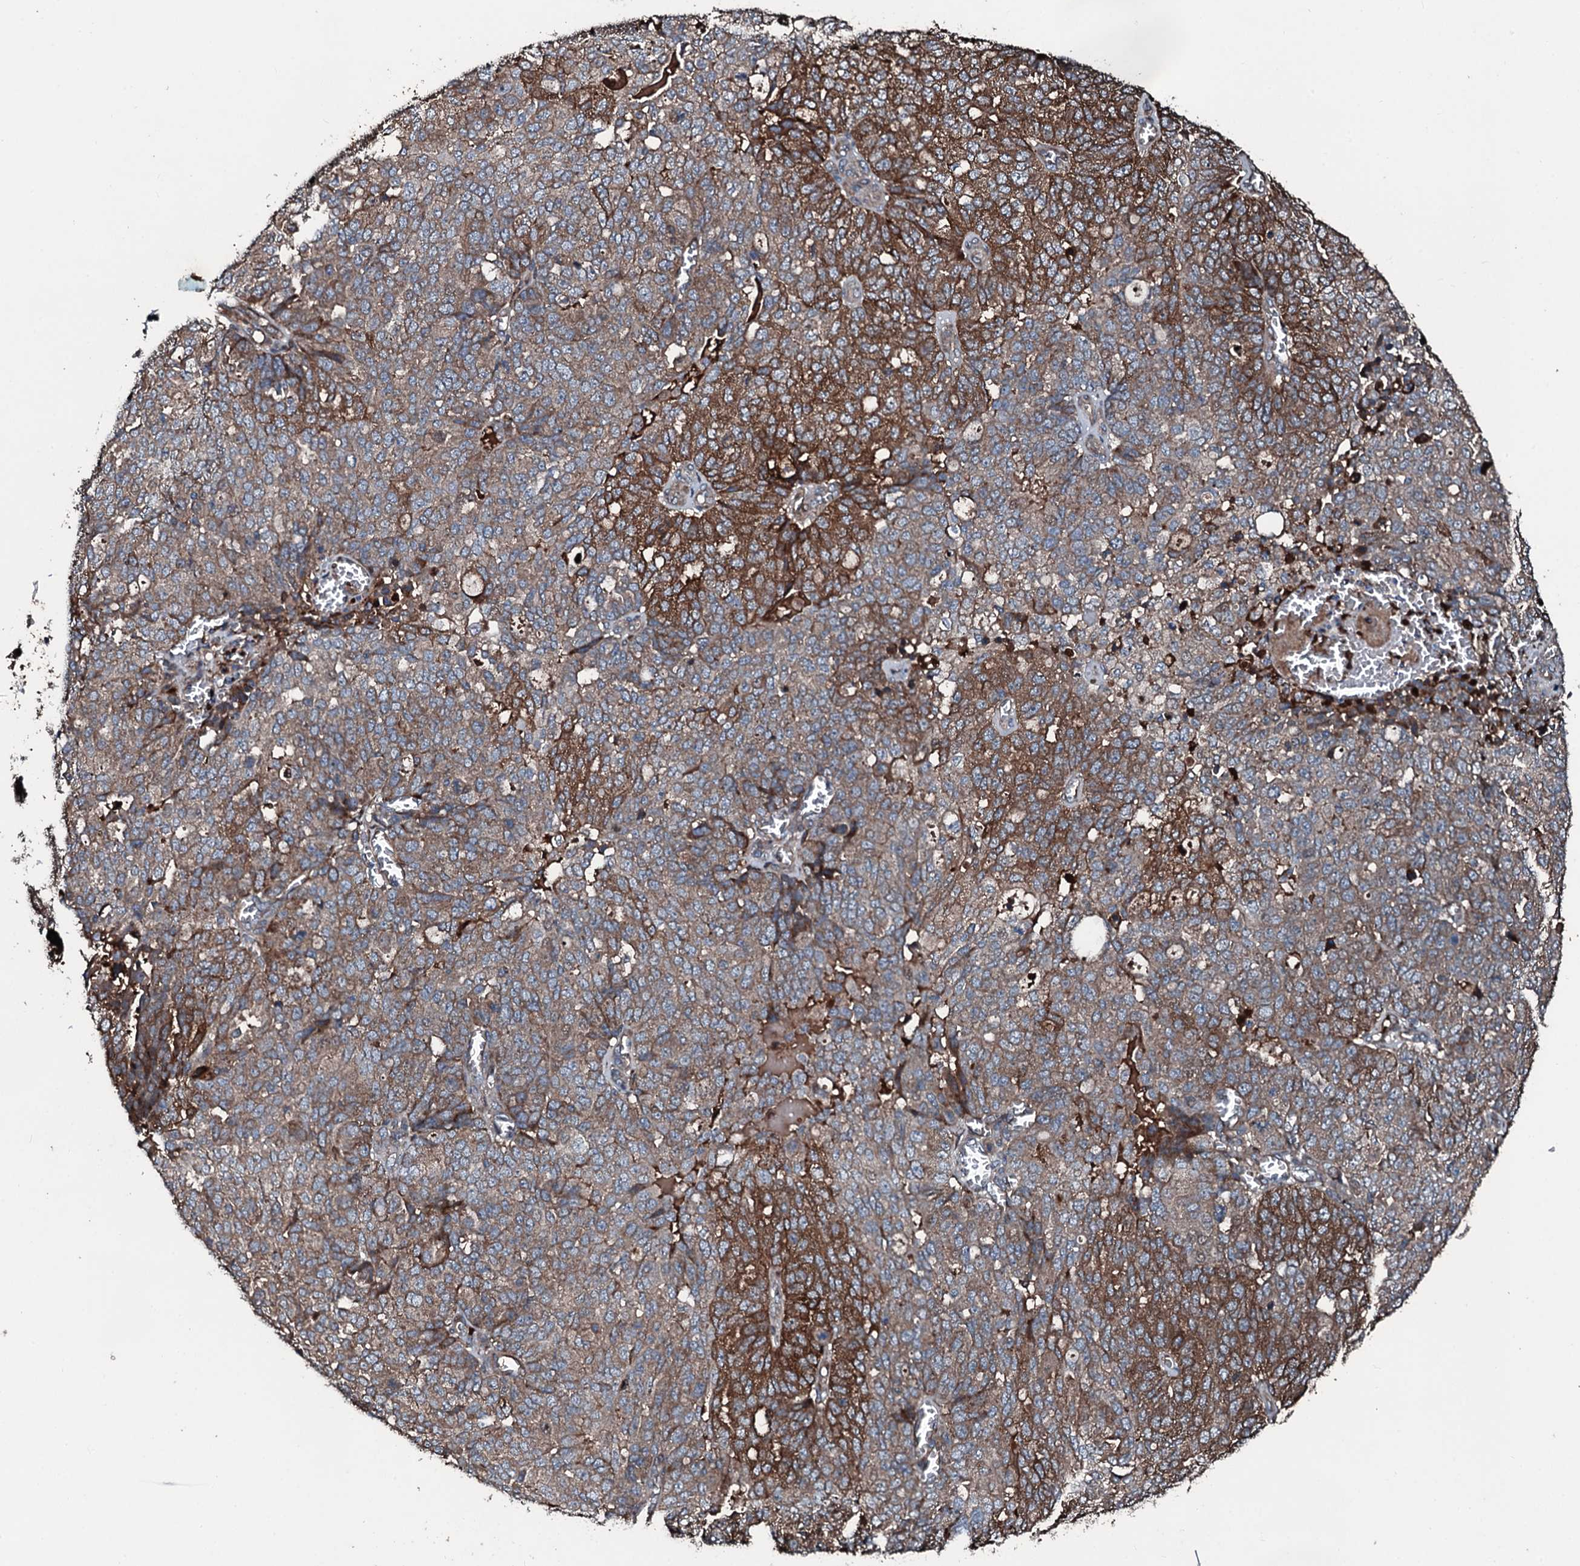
{"staining": {"intensity": "moderate", "quantity": ">75%", "location": "cytoplasmic/membranous"}, "tissue": "ovarian cancer", "cell_type": "Tumor cells", "image_type": "cancer", "snomed": [{"axis": "morphology", "description": "Cystadenocarcinoma, serous, NOS"}, {"axis": "topography", "description": "Soft tissue"}, {"axis": "topography", "description": "Ovary"}], "caption": "Moderate cytoplasmic/membranous positivity for a protein is present in approximately >75% of tumor cells of ovarian cancer (serous cystadenocarcinoma) using IHC.", "gene": "AARS1", "patient": {"sex": "female", "age": 57}}